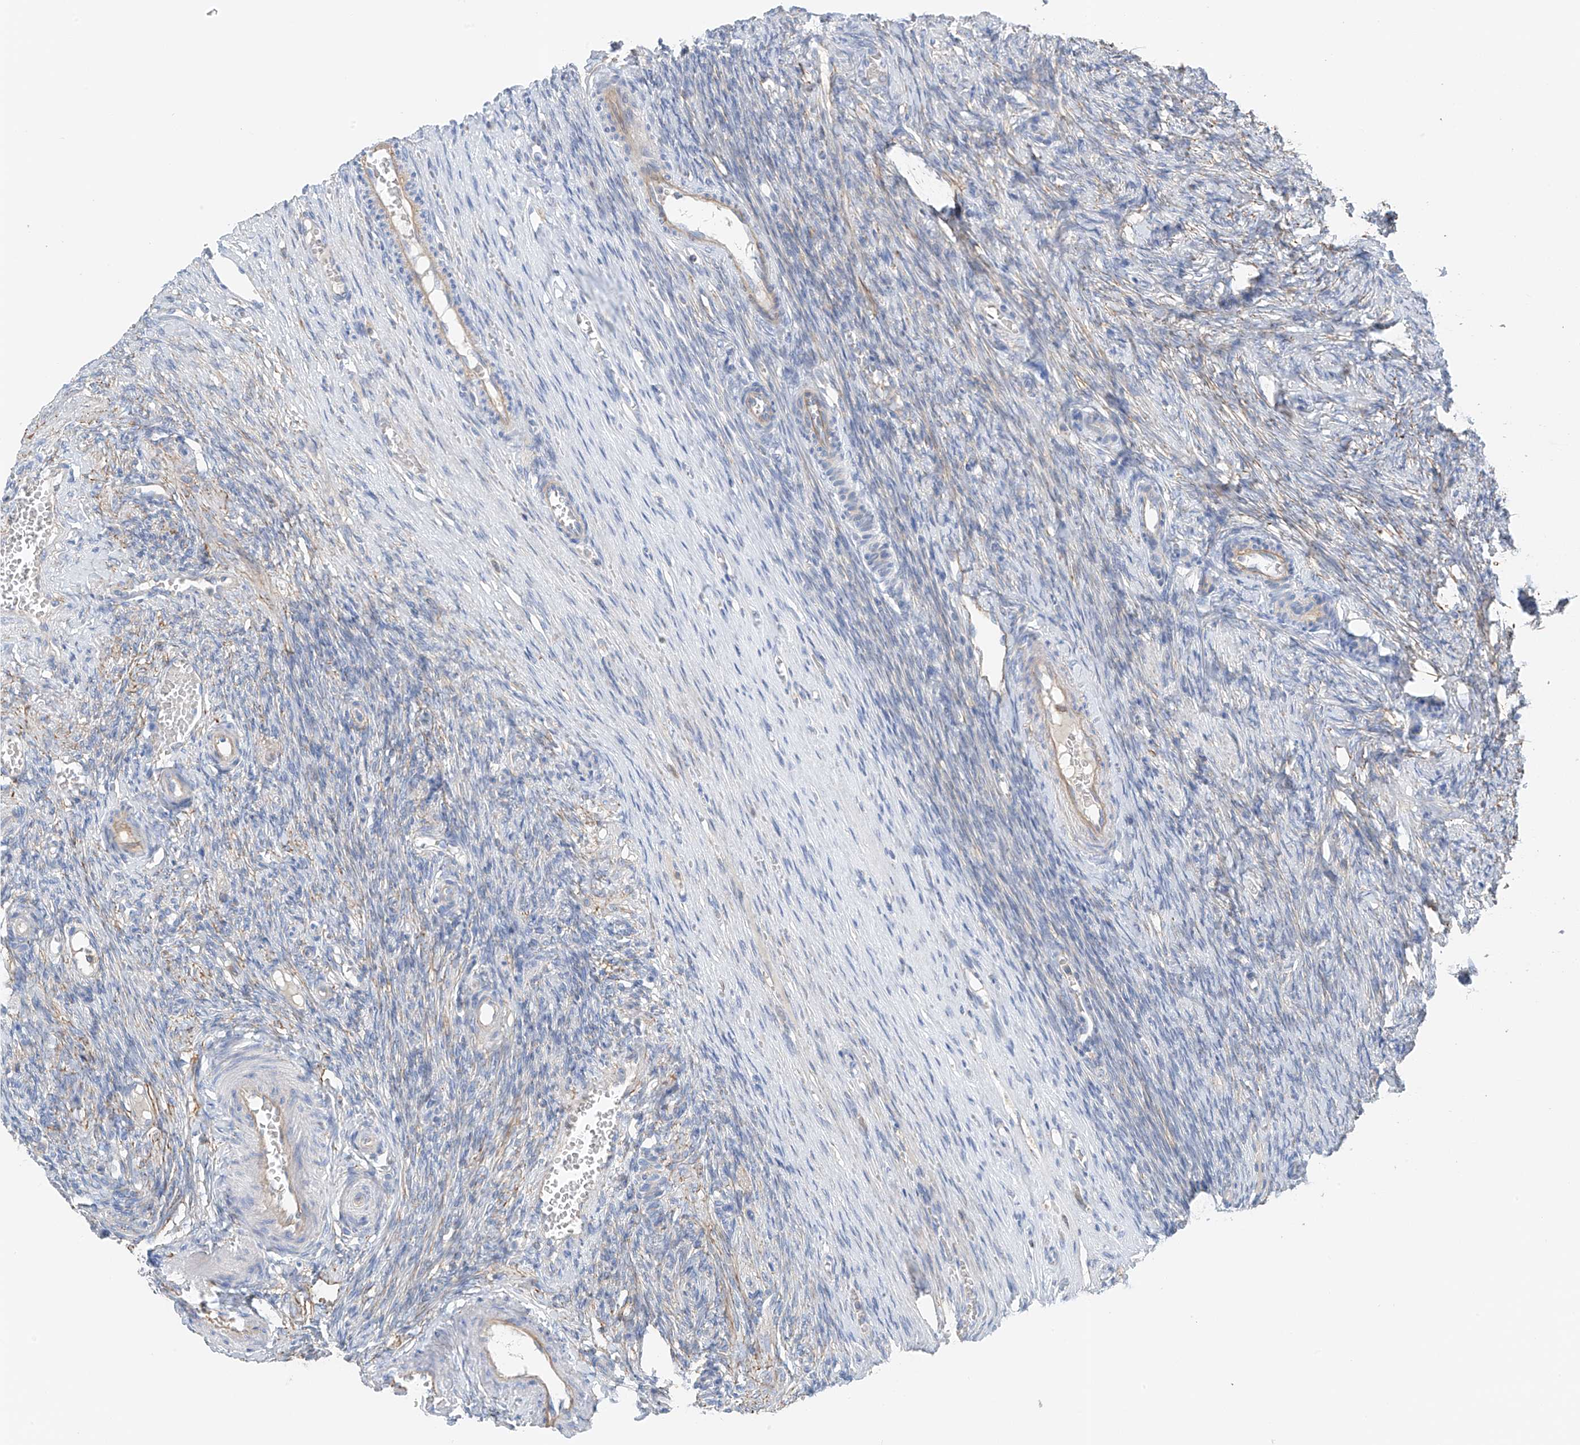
{"staining": {"intensity": "negative", "quantity": "none", "location": "none"}, "tissue": "ovary", "cell_type": "Ovarian stroma cells", "image_type": "normal", "snomed": [{"axis": "morphology", "description": "Adenocarcinoma, NOS"}, {"axis": "topography", "description": "Endometrium"}], "caption": "An immunohistochemistry image of unremarkable ovary is shown. There is no staining in ovarian stroma cells of ovary.", "gene": "NALCN", "patient": {"sex": "female", "age": 32}}